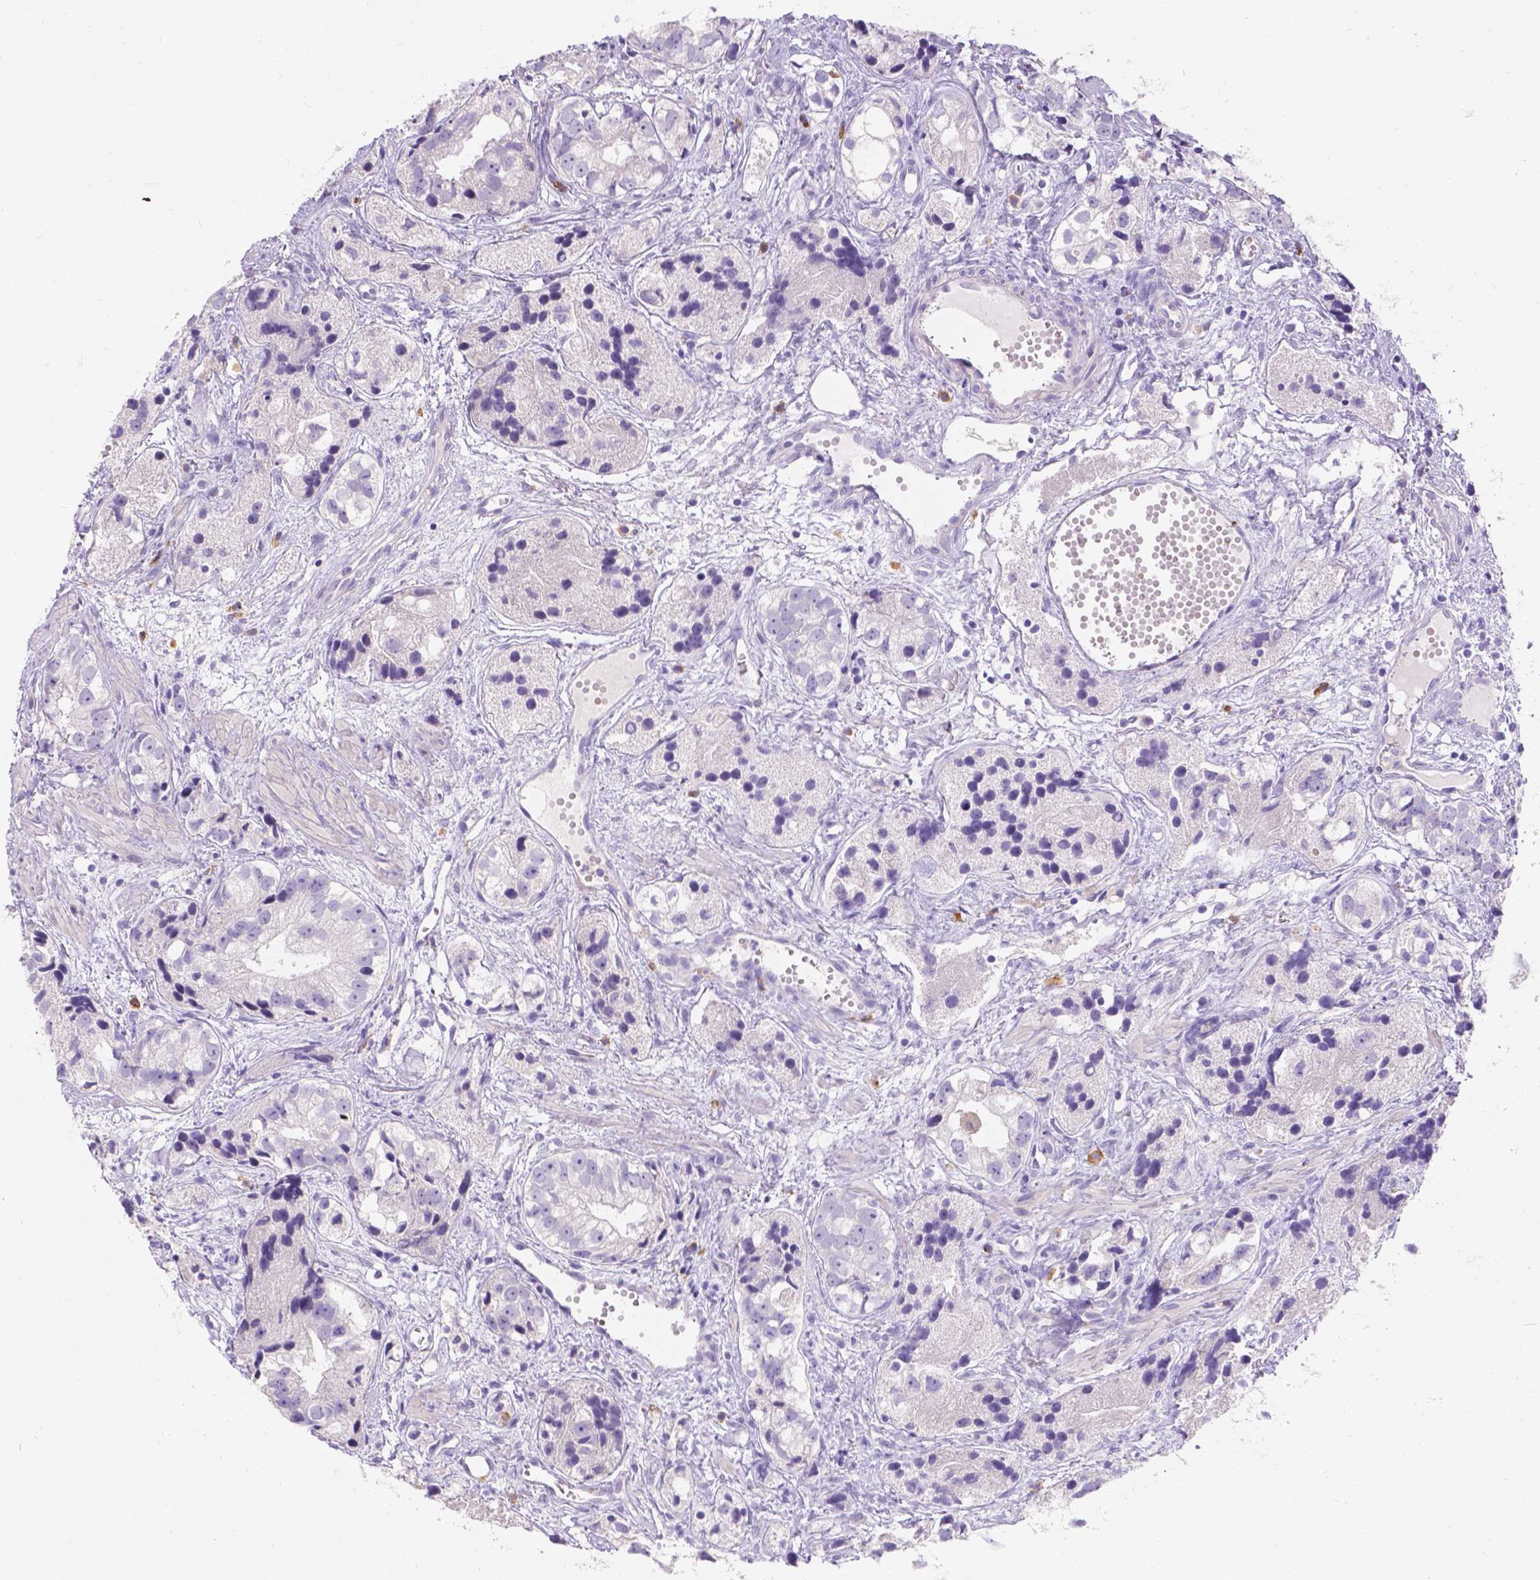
{"staining": {"intensity": "negative", "quantity": "none", "location": "none"}, "tissue": "prostate cancer", "cell_type": "Tumor cells", "image_type": "cancer", "snomed": [{"axis": "morphology", "description": "Adenocarcinoma, High grade"}, {"axis": "topography", "description": "Prostate"}], "caption": "A high-resolution photomicrograph shows immunohistochemistry (IHC) staining of prostate cancer, which displays no significant positivity in tumor cells.", "gene": "GNRHR", "patient": {"sex": "male", "age": 68}}